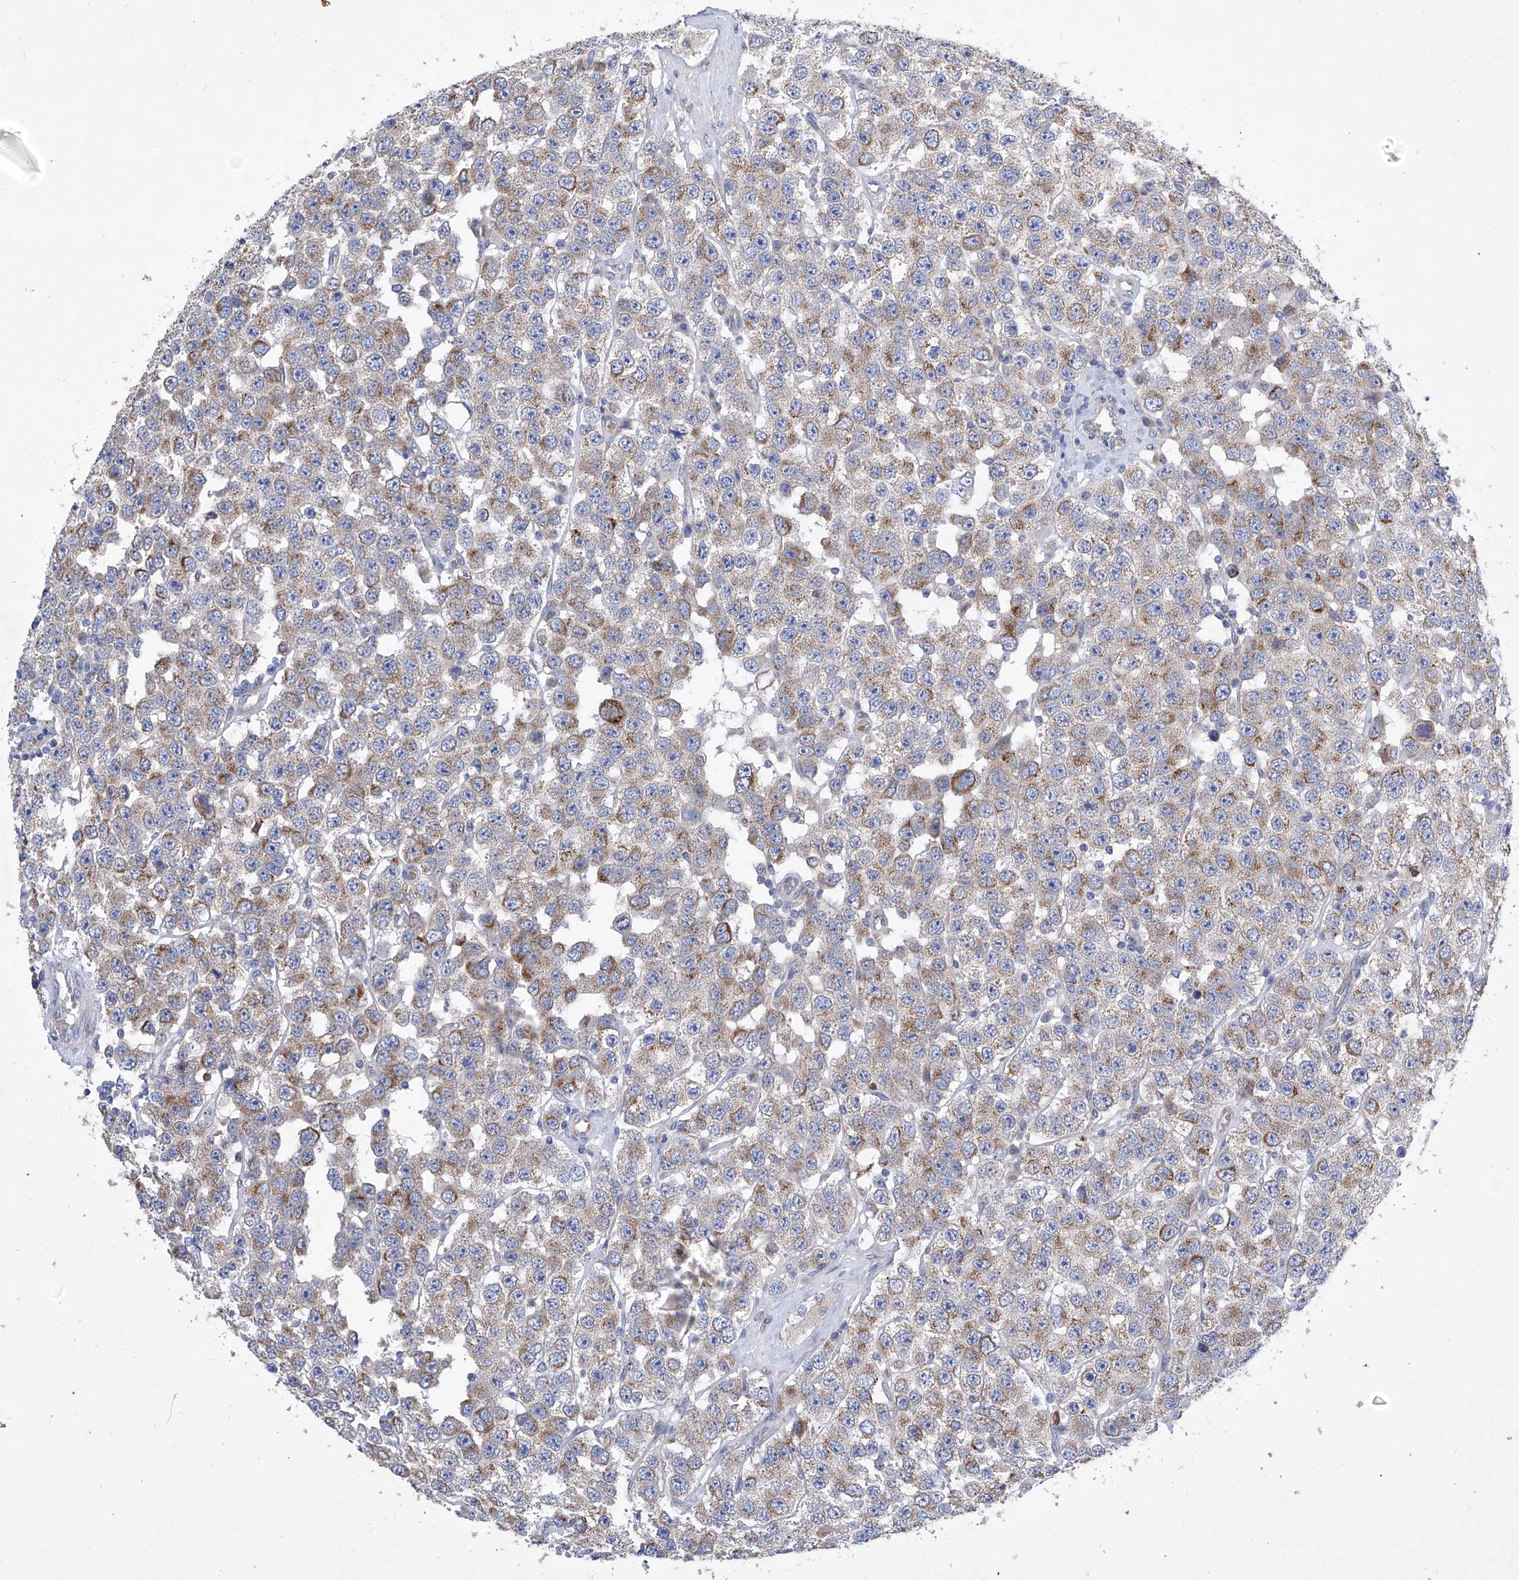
{"staining": {"intensity": "moderate", "quantity": "25%-75%", "location": "cytoplasmic/membranous"}, "tissue": "testis cancer", "cell_type": "Tumor cells", "image_type": "cancer", "snomed": [{"axis": "morphology", "description": "Seminoma, NOS"}, {"axis": "topography", "description": "Testis"}], "caption": "High-magnification brightfield microscopy of testis seminoma stained with DAB (3,3'-diaminobenzidine) (brown) and counterstained with hematoxylin (blue). tumor cells exhibit moderate cytoplasmic/membranous positivity is identified in about25%-75% of cells.", "gene": "TJAP1", "patient": {"sex": "male", "age": 28}}